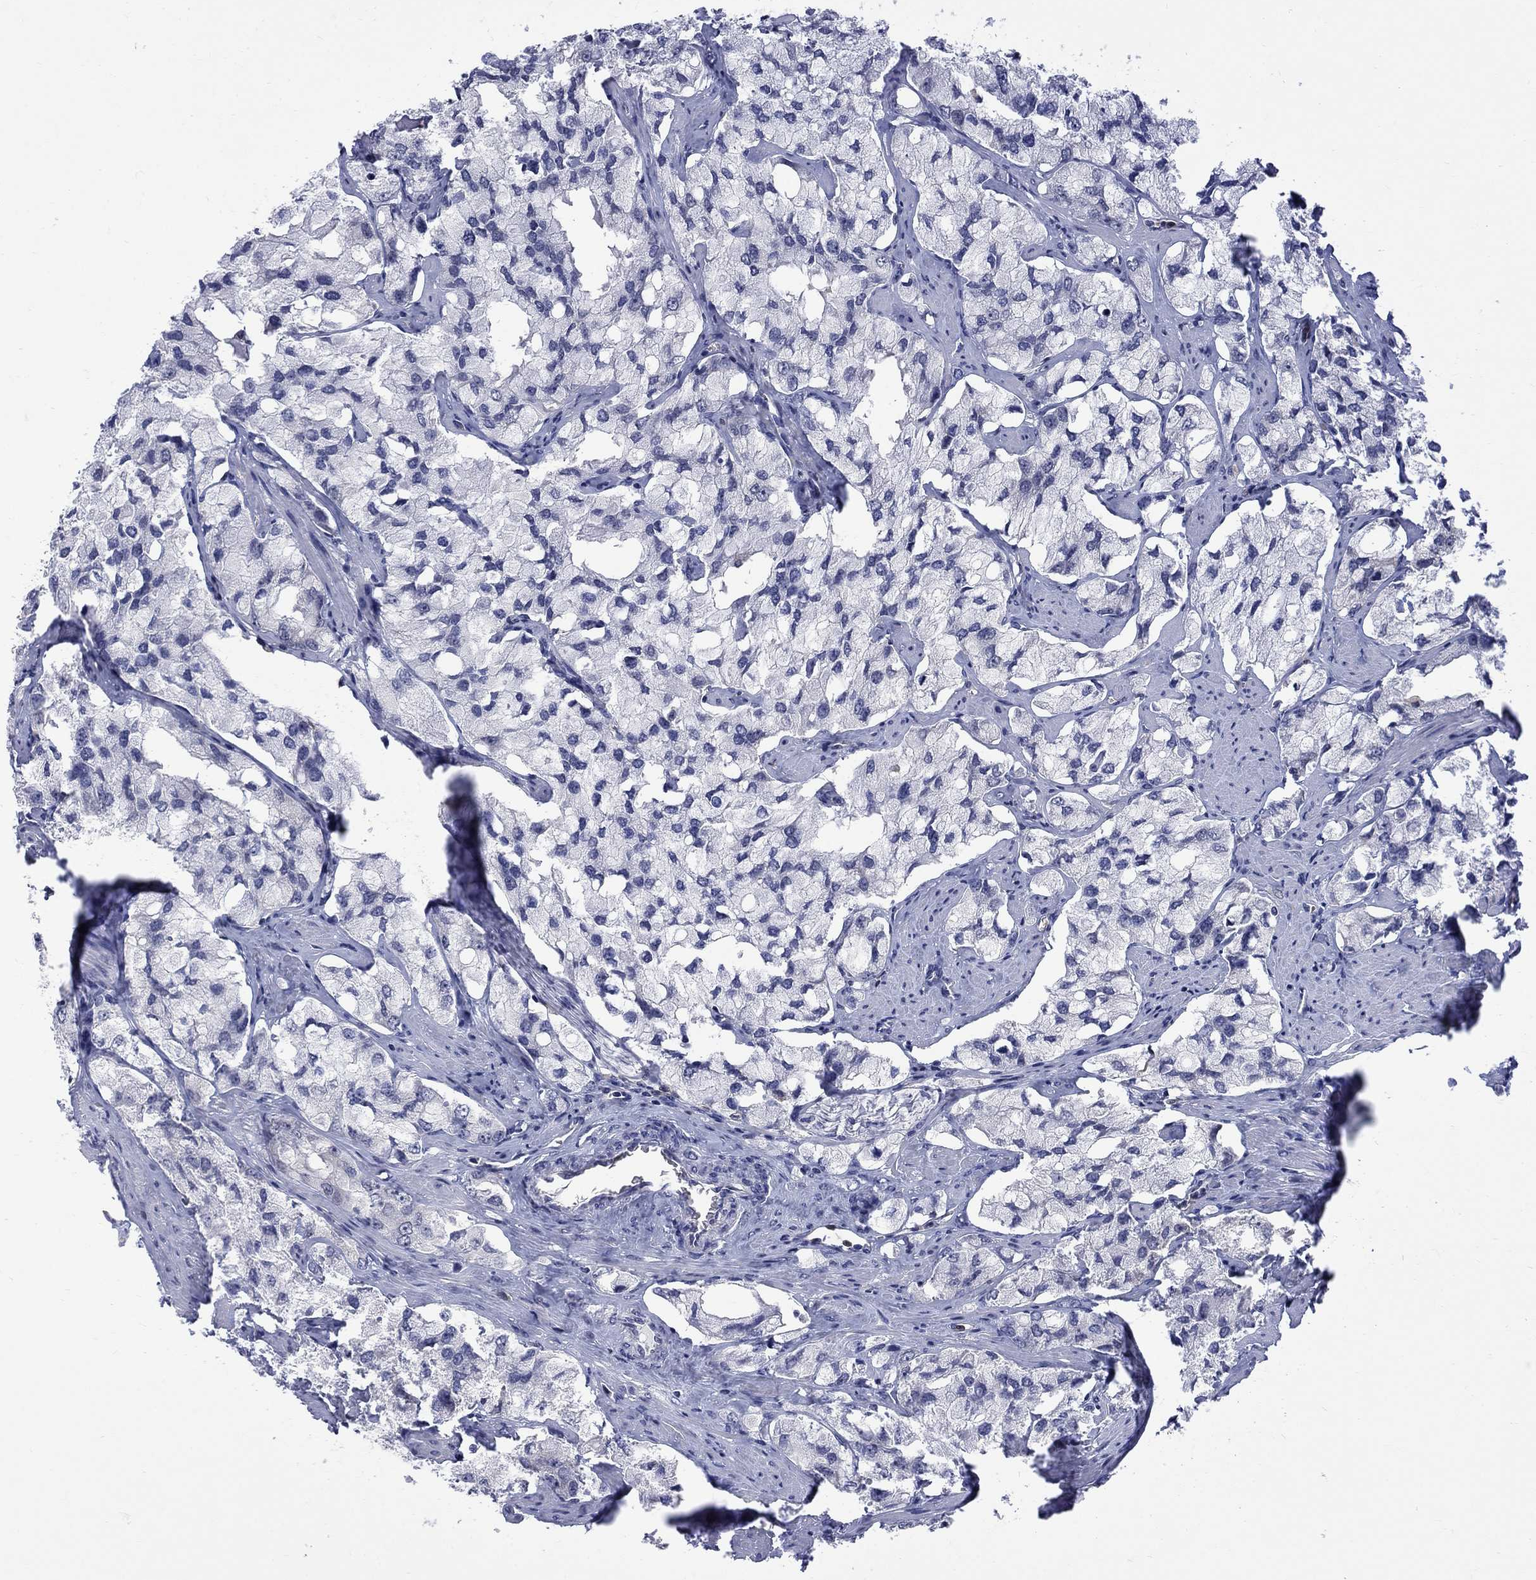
{"staining": {"intensity": "negative", "quantity": "none", "location": "none"}, "tissue": "prostate cancer", "cell_type": "Tumor cells", "image_type": "cancer", "snomed": [{"axis": "morphology", "description": "Adenocarcinoma, NOS"}, {"axis": "topography", "description": "Prostate and seminal vesicle, NOS"}, {"axis": "topography", "description": "Prostate"}], "caption": "An IHC photomicrograph of prostate cancer is shown. There is no staining in tumor cells of prostate cancer.", "gene": "HKDC1", "patient": {"sex": "male", "age": 64}}